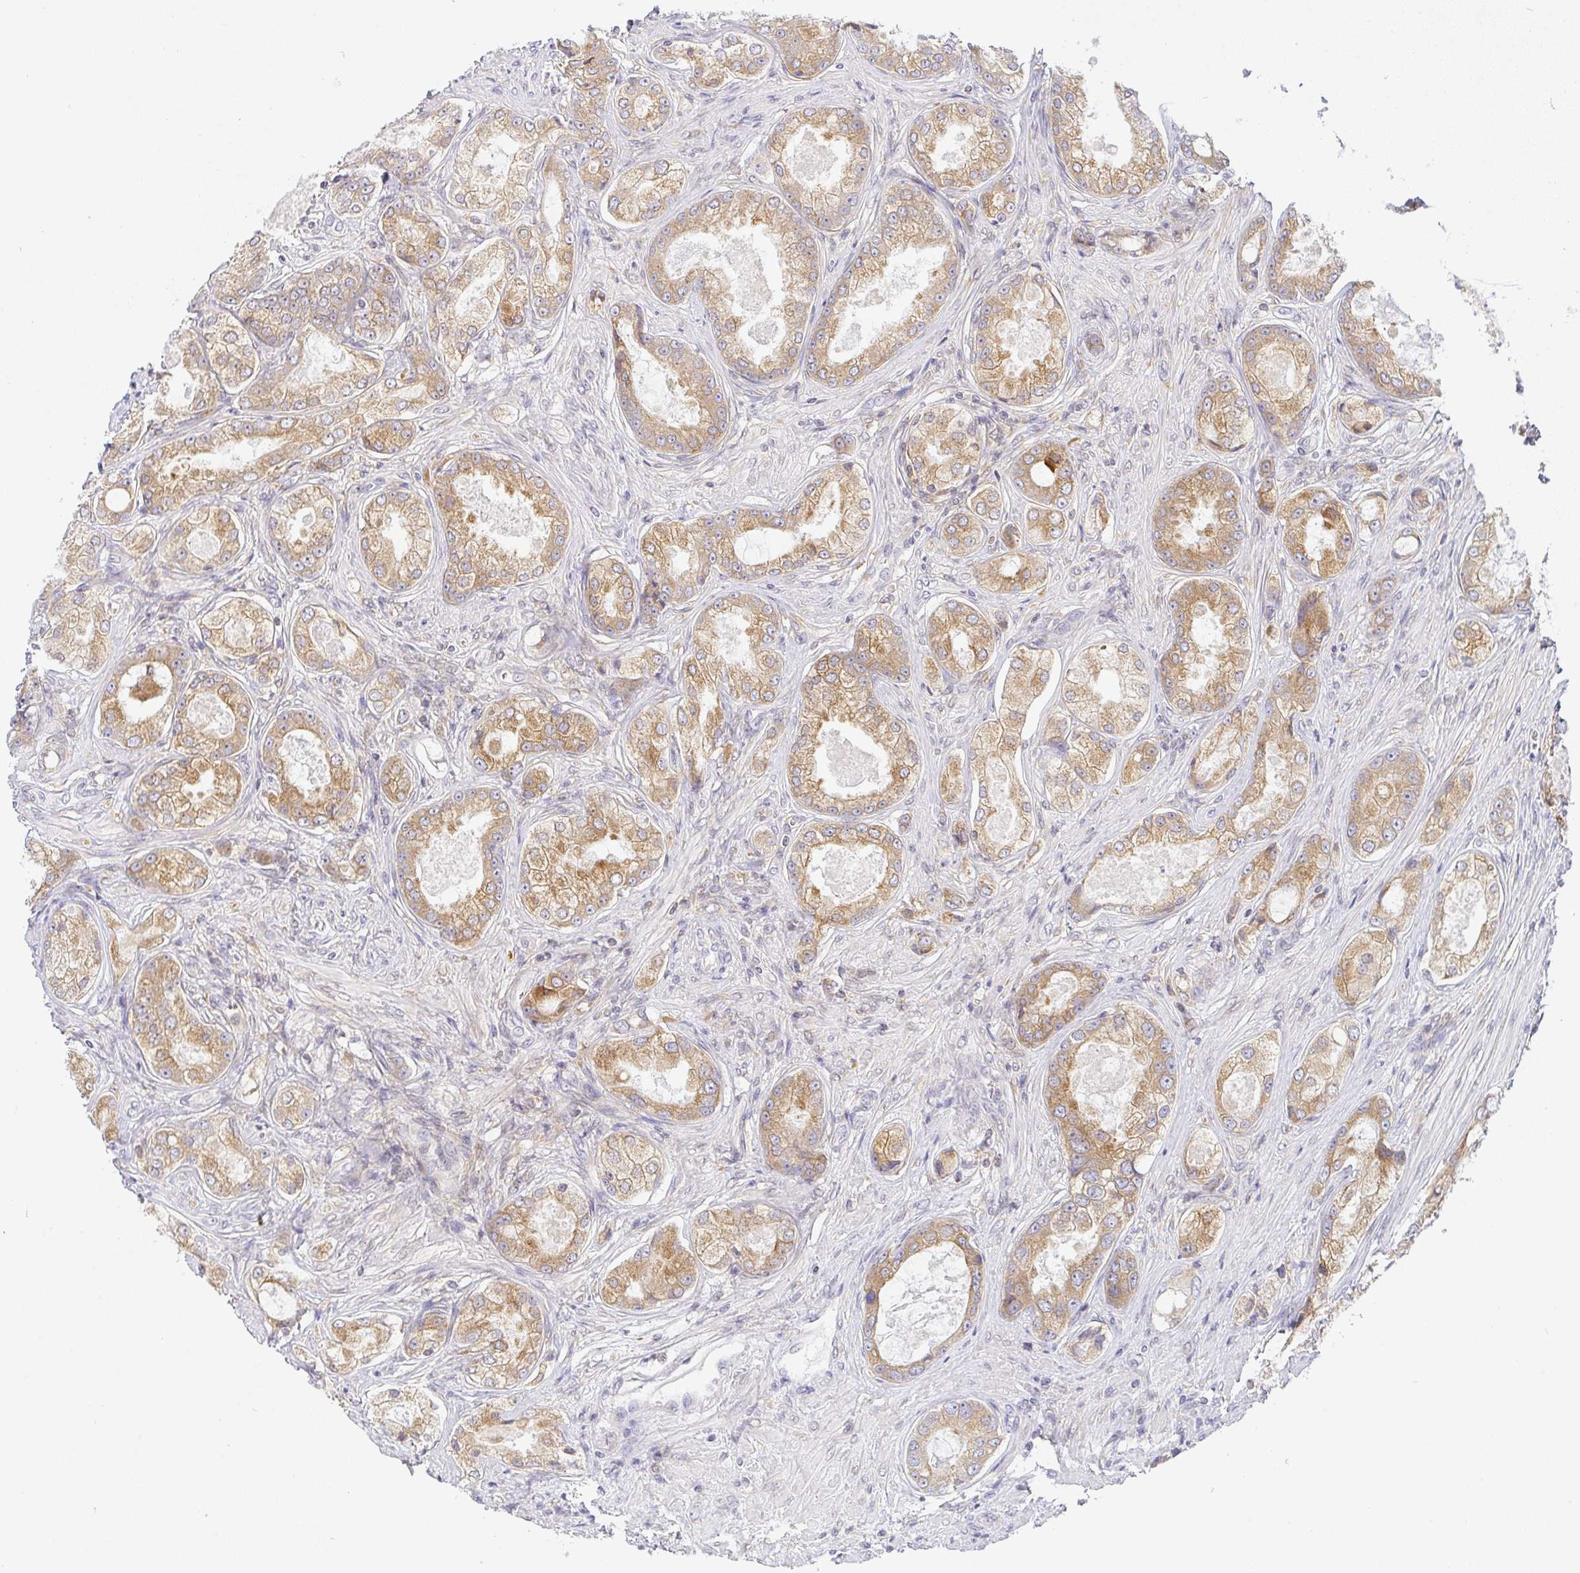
{"staining": {"intensity": "moderate", "quantity": ">75%", "location": "cytoplasmic/membranous"}, "tissue": "prostate cancer", "cell_type": "Tumor cells", "image_type": "cancer", "snomed": [{"axis": "morphology", "description": "Adenocarcinoma, Low grade"}, {"axis": "topography", "description": "Prostate"}], "caption": "Protein analysis of low-grade adenocarcinoma (prostate) tissue exhibits moderate cytoplasmic/membranous staining in approximately >75% of tumor cells.", "gene": "DERL2", "patient": {"sex": "male", "age": 68}}